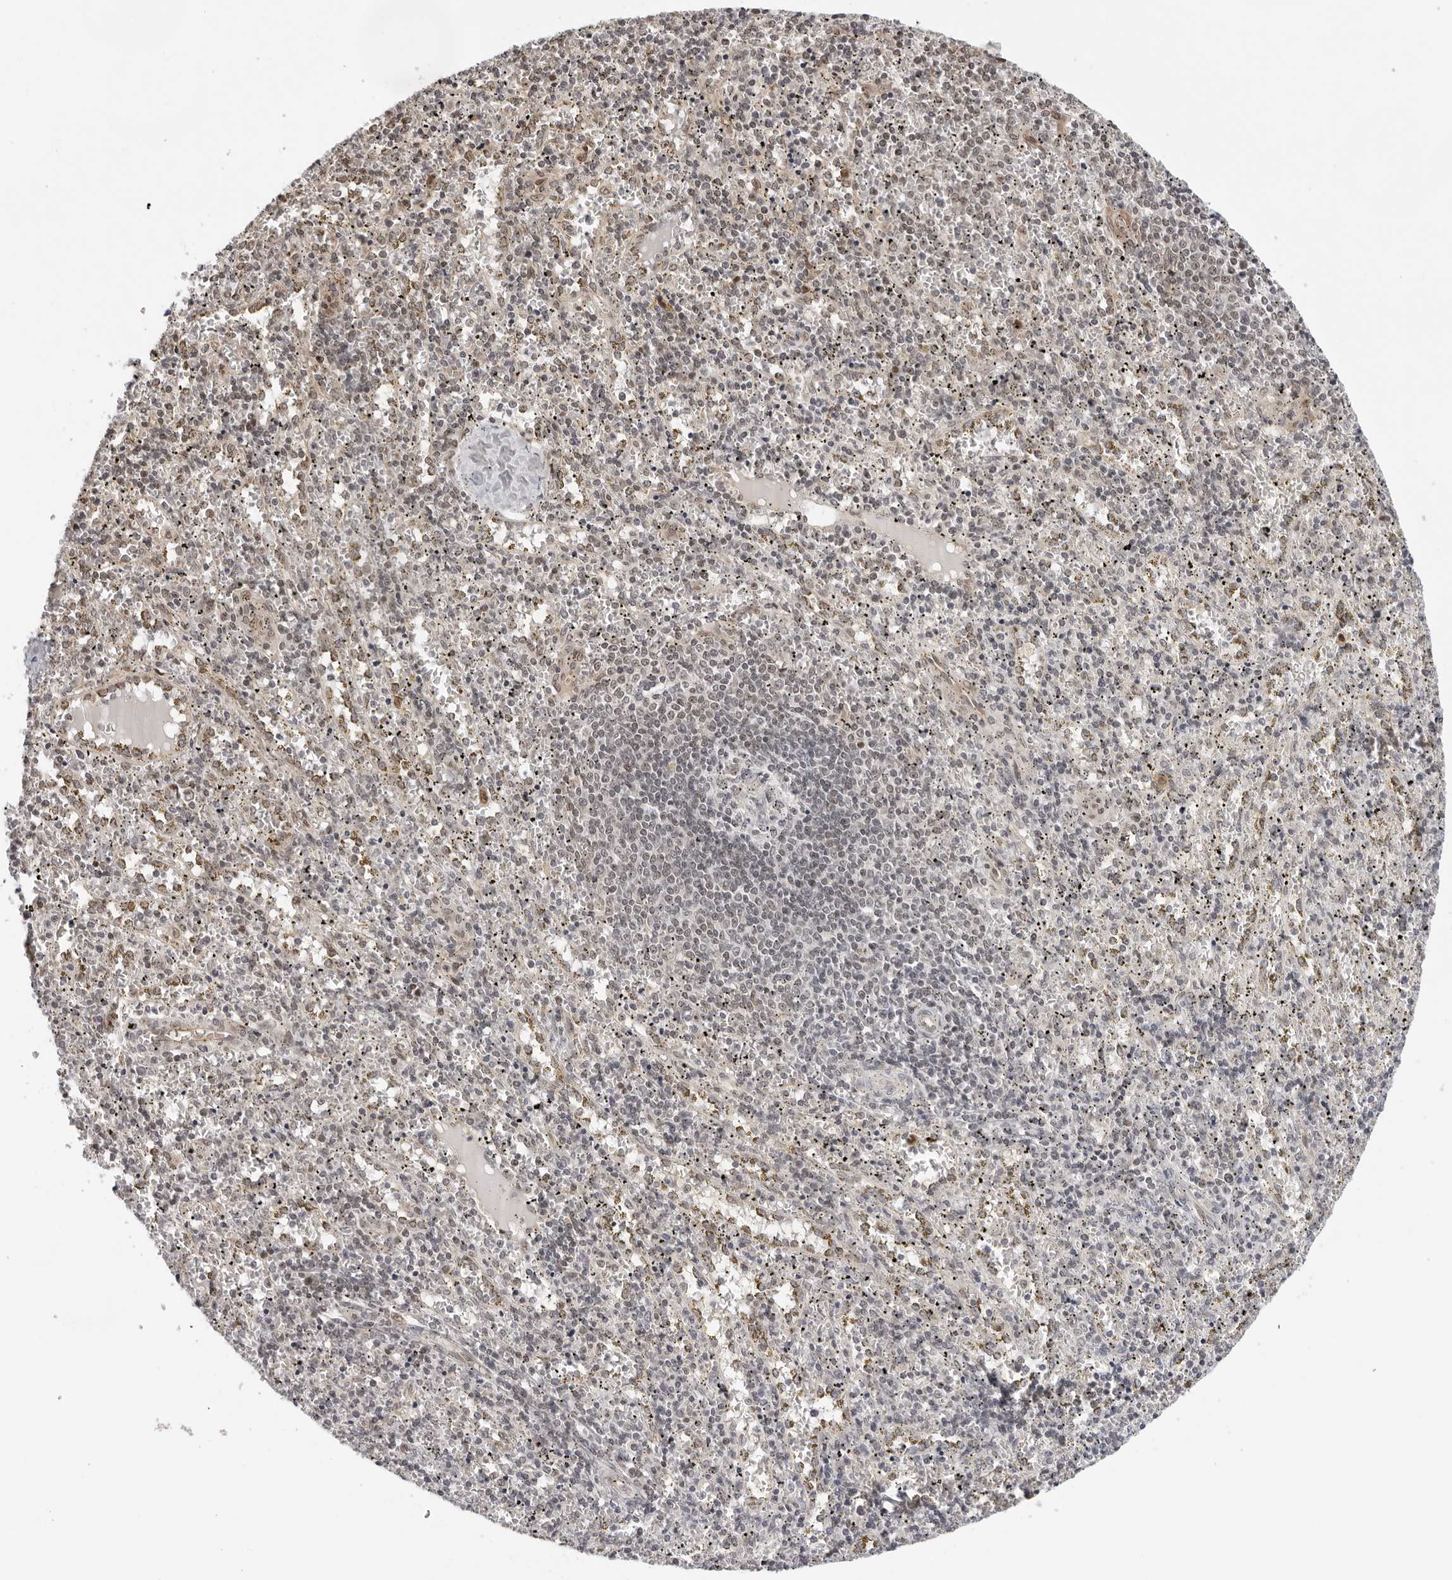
{"staining": {"intensity": "weak", "quantity": "<25%", "location": "nuclear"}, "tissue": "spleen", "cell_type": "Cells in red pulp", "image_type": "normal", "snomed": [{"axis": "morphology", "description": "Normal tissue, NOS"}, {"axis": "topography", "description": "Spleen"}], "caption": "DAB immunohistochemical staining of normal human spleen demonstrates no significant positivity in cells in red pulp.", "gene": "ITGB3BP", "patient": {"sex": "male", "age": 11}}